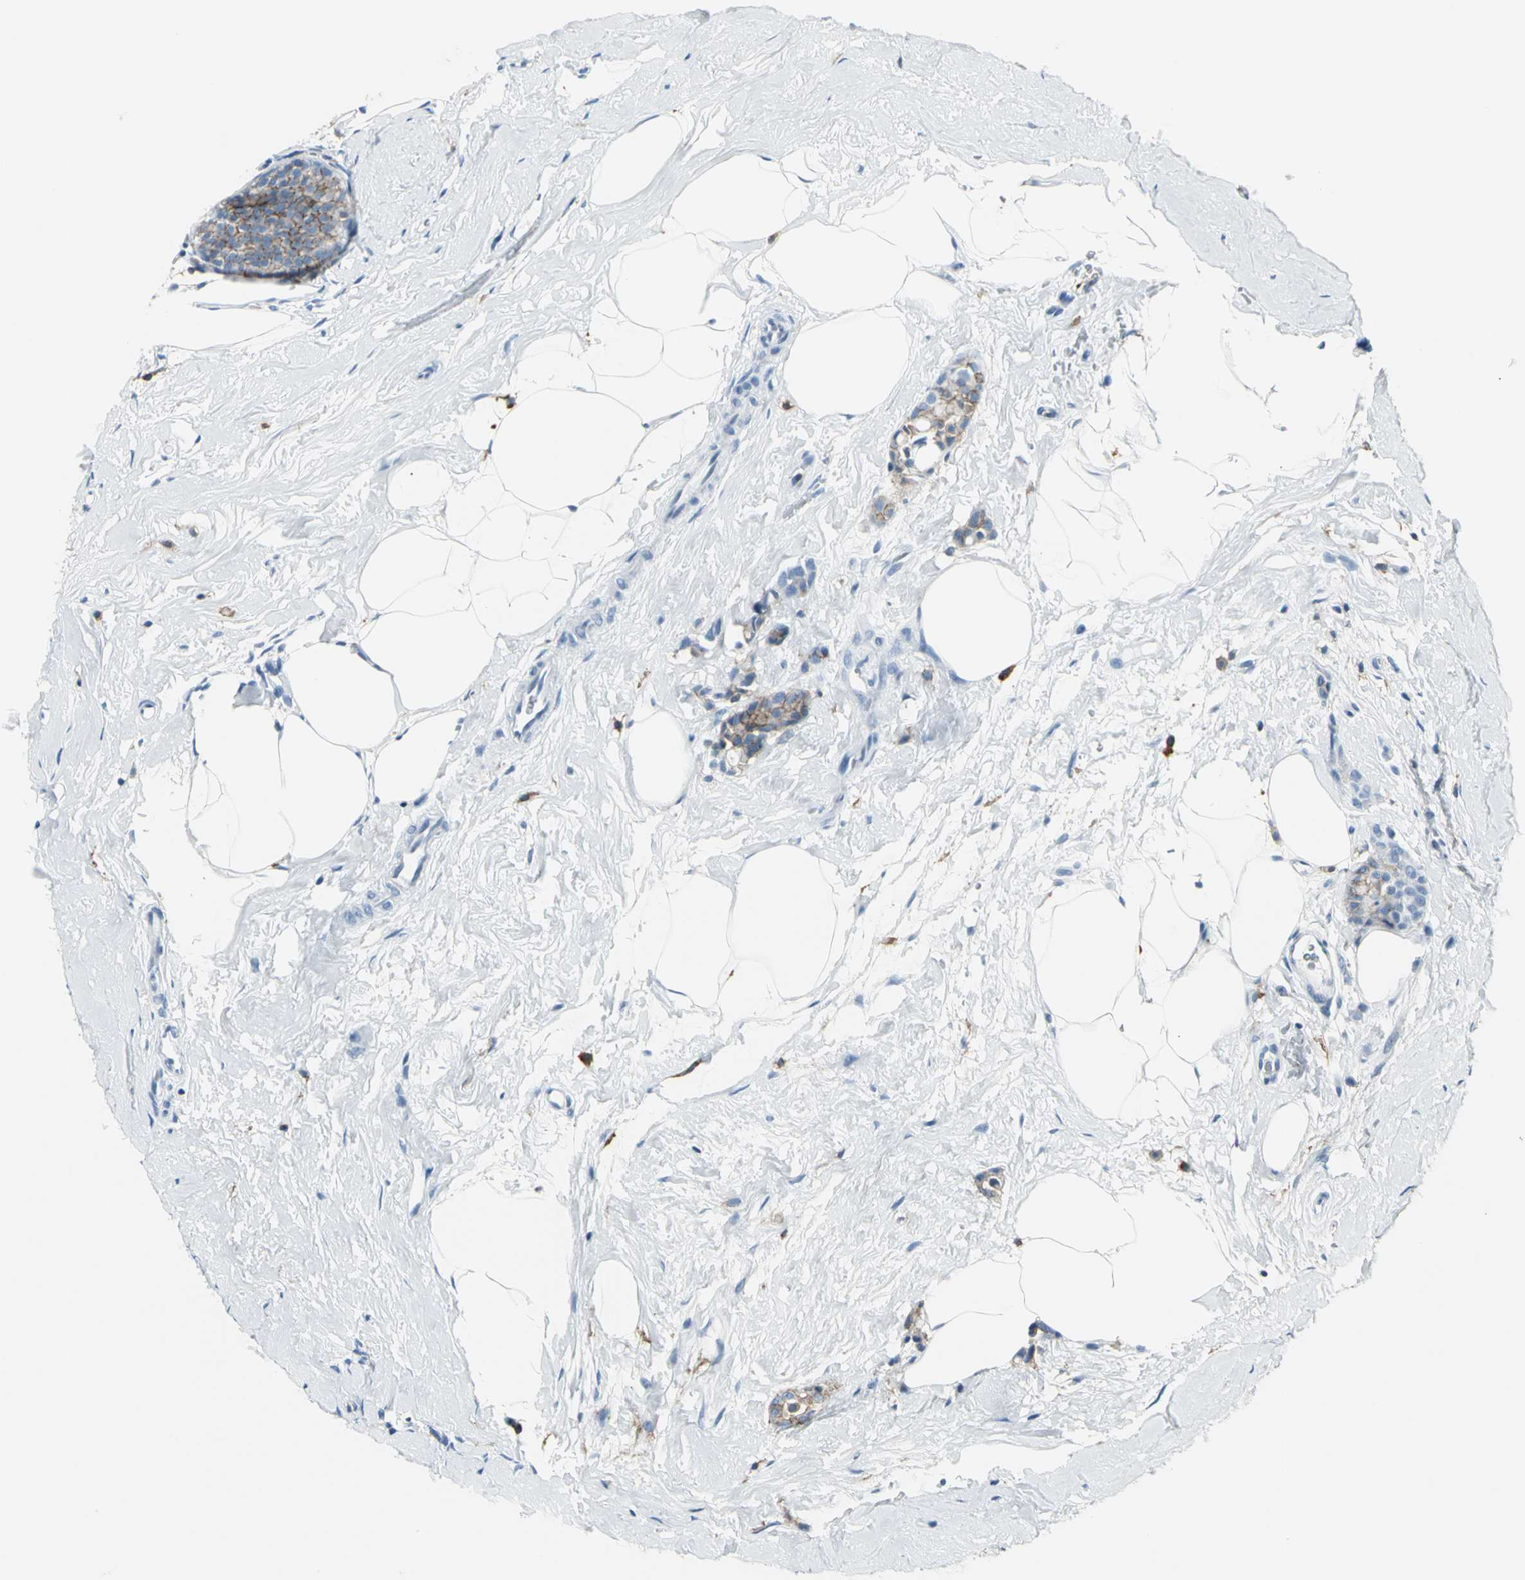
{"staining": {"intensity": "moderate", "quantity": ">75%", "location": "cytoplasmic/membranous"}, "tissue": "breast cancer", "cell_type": "Tumor cells", "image_type": "cancer", "snomed": [{"axis": "morphology", "description": "Lobular carcinoma, in situ"}, {"axis": "morphology", "description": "Lobular carcinoma"}, {"axis": "topography", "description": "Breast"}], "caption": "Human breast cancer stained for a protein (brown) displays moderate cytoplasmic/membranous positive expression in approximately >75% of tumor cells.", "gene": "IQGAP2", "patient": {"sex": "female", "age": 41}}